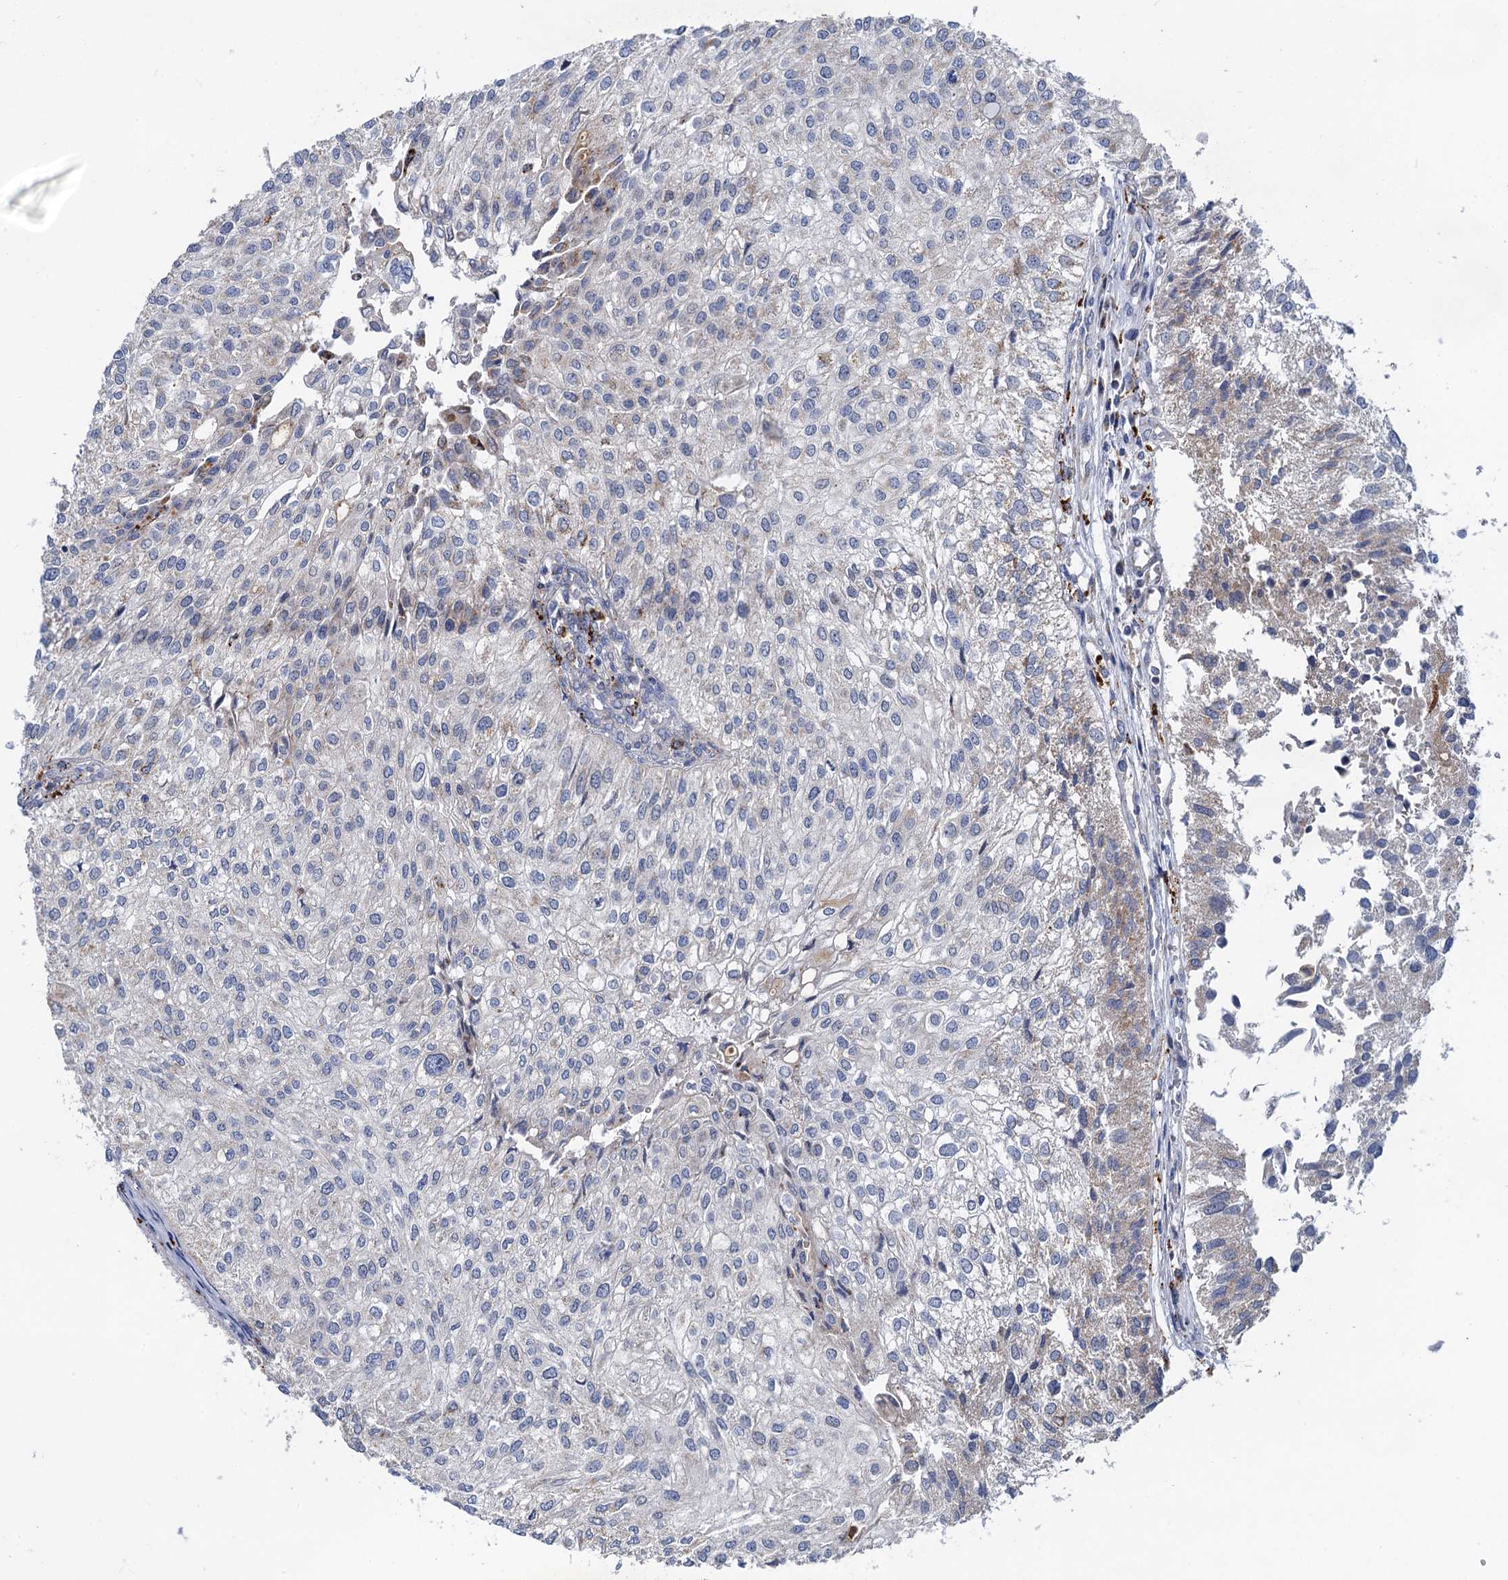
{"staining": {"intensity": "negative", "quantity": "none", "location": "none"}, "tissue": "urothelial cancer", "cell_type": "Tumor cells", "image_type": "cancer", "snomed": [{"axis": "morphology", "description": "Urothelial carcinoma, Low grade"}, {"axis": "topography", "description": "Urinary bladder"}], "caption": "Urothelial carcinoma (low-grade) was stained to show a protein in brown. There is no significant staining in tumor cells. (DAB (3,3'-diaminobenzidine) immunohistochemistry, high magnification).", "gene": "ANKS3", "patient": {"sex": "female", "age": 89}}